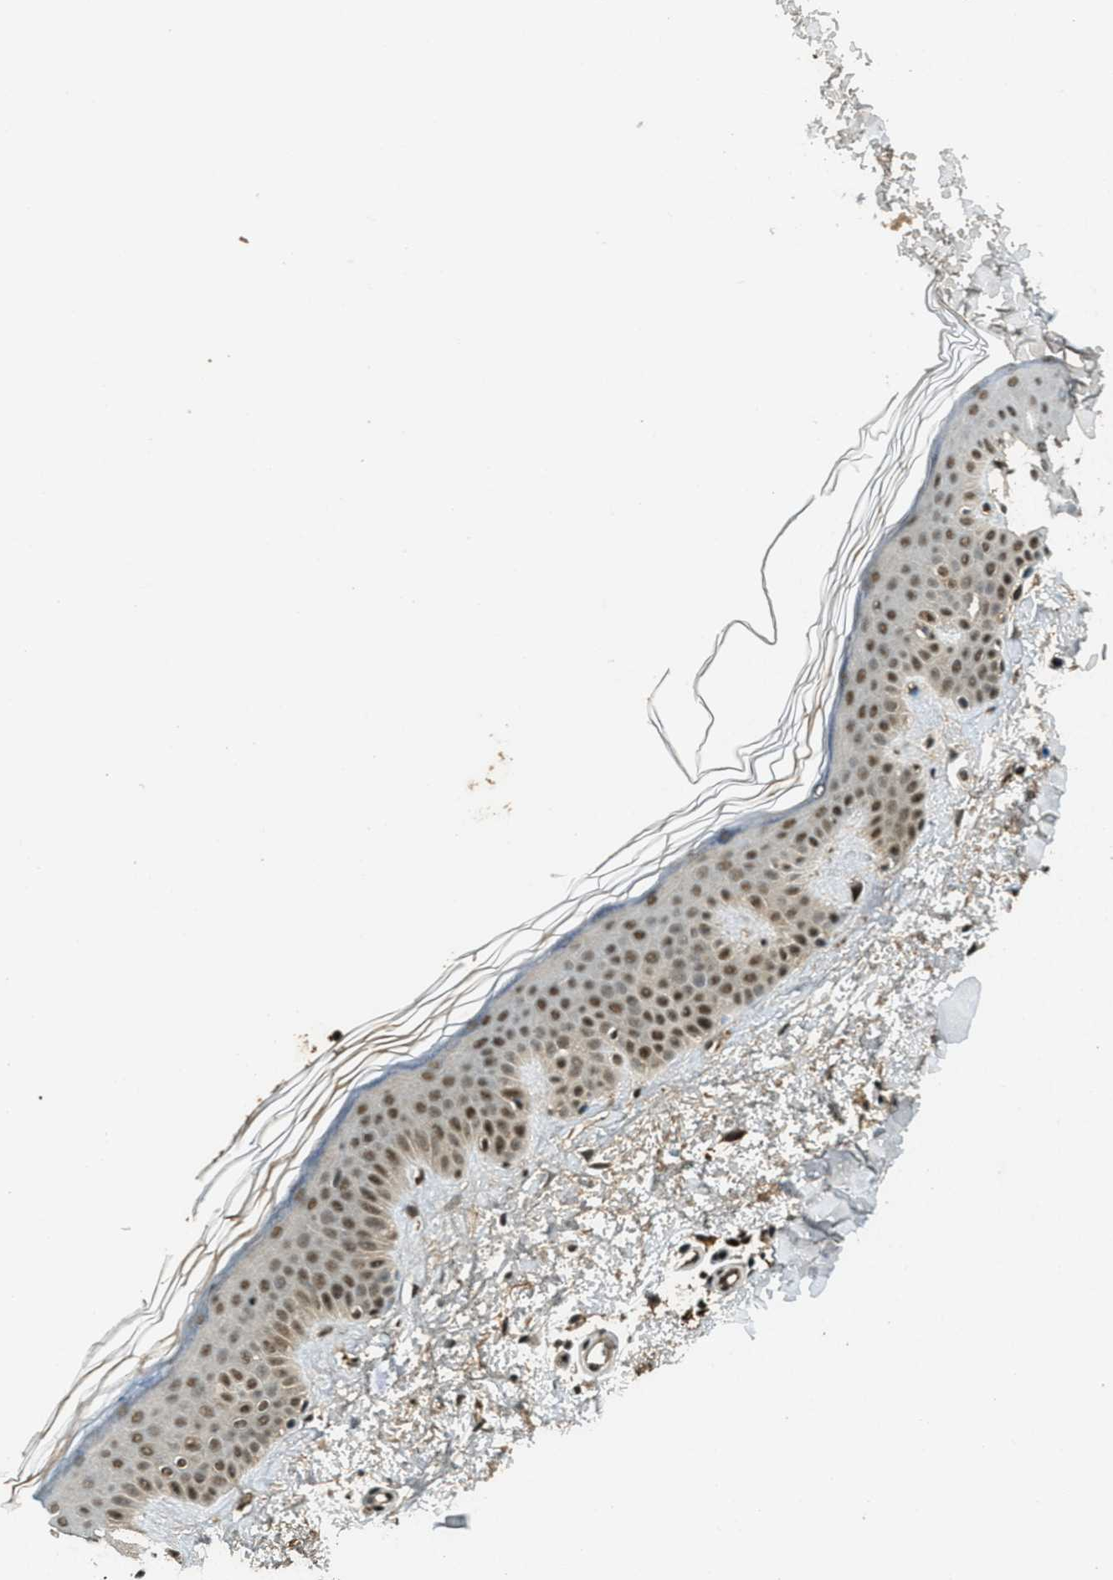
{"staining": {"intensity": "moderate", "quantity": ">75%", "location": "cytoplasmic/membranous,nuclear"}, "tissue": "skin", "cell_type": "Fibroblasts", "image_type": "normal", "snomed": [{"axis": "morphology", "description": "Normal tissue, NOS"}, {"axis": "topography", "description": "Skin"}], "caption": "Moderate cytoplasmic/membranous,nuclear positivity for a protein is seen in approximately >75% of fibroblasts of normal skin using IHC.", "gene": "ZNF148", "patient": {"sex": "male", "age": 67}}